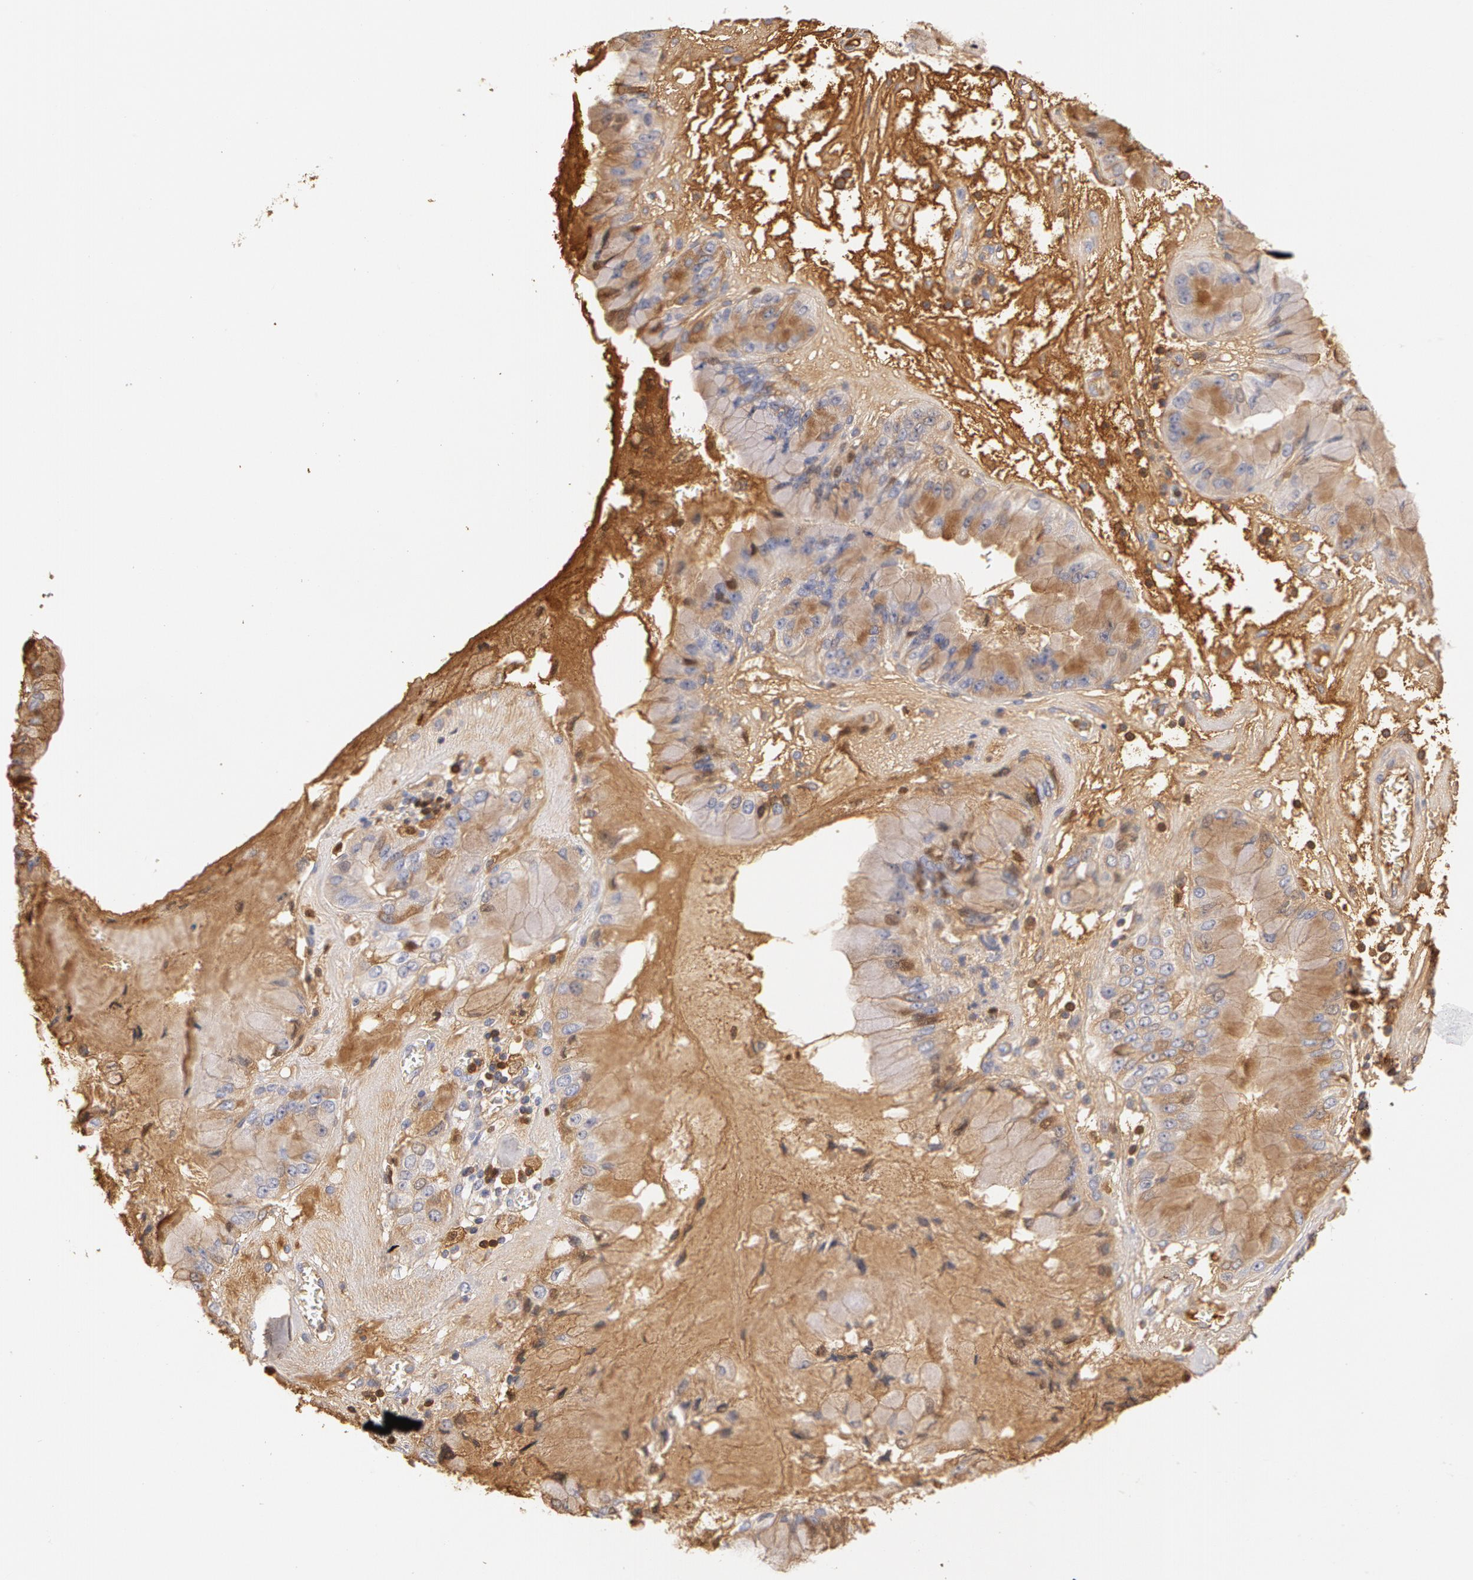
{"staining": {"intensity": "weak", "quantity": ">75%", "location": "cytoplasmic/membranous"}, "tissue": "liver cancer", "cell_type": "Tumor cells", "image_type": "cancer", "snomed": [{"axis": "morphology", "description": "Cholangiocarcinoma"}, {"axis": "topography", "description": "Liver"}], "caption": "Tumor cells exhibit weak cytoplasmic/membranous staining in approximately >75% of cells in liver cancer.", "gene": "TF", "patient": {"sex": "female", "age": 79}}